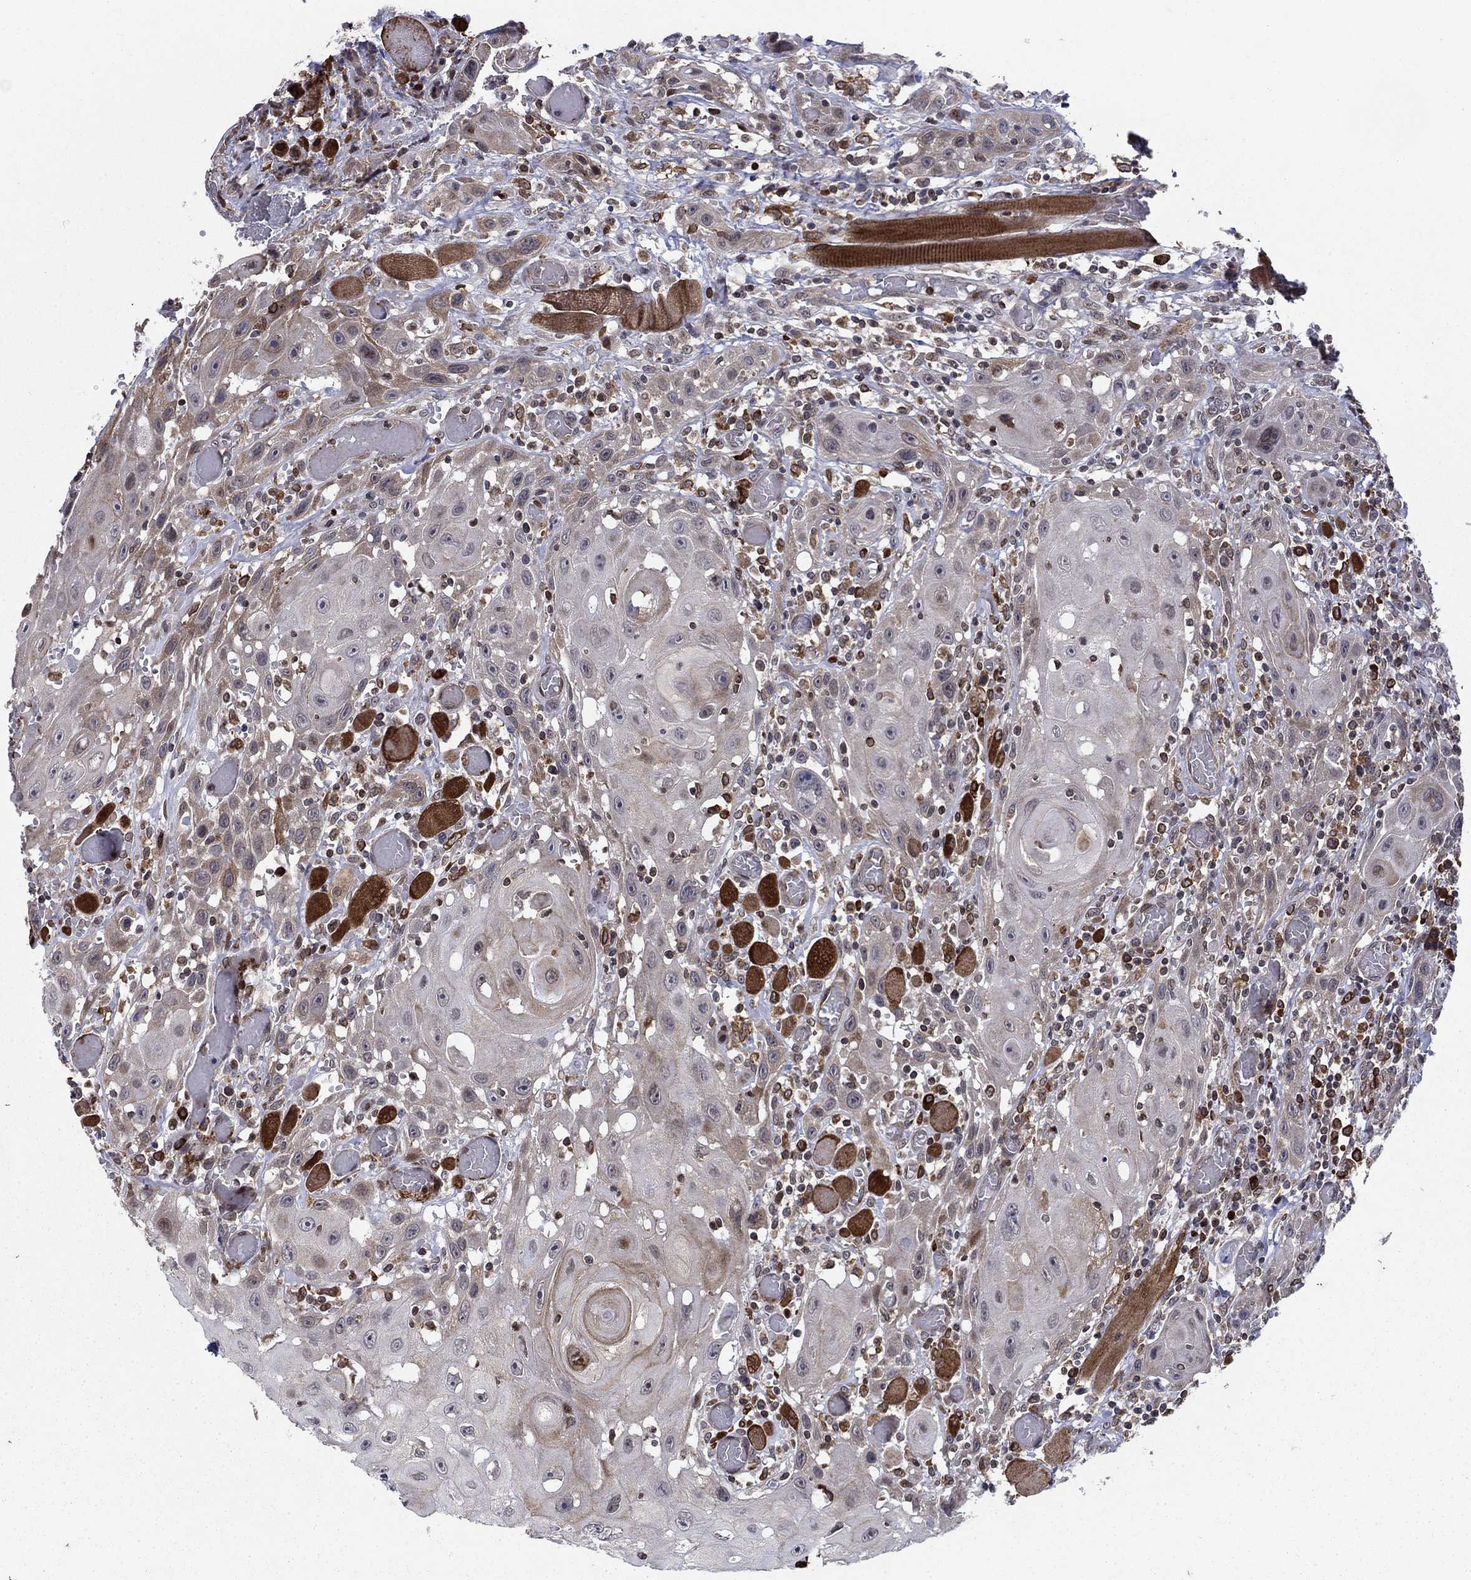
{"staining": {"intensity": "strong", "quantity": "<25%", "location": "cytoplasmic/membranous"}, "tissue": "head and neck cancer", "cell_type": "Tumor cells", "image_type": "cancer", "snomed": [{"axis": "morphology", "description": "Normal tissue, NOS"}, {"axis": "morphology", "description": "Squamous cell carcinoma, NOS"}, {"axis": "topography", "description": "Oral tissue"}, {"axis": "topography", "description": "Head-Neck"}], "caption": "A brown stain labels strong cytoplasmic/membranous staining of a protein in squamous cell carcinoma (head and neck) tumor cells.", "gene": "DHRS7", "patient": {"sex": "male", "age": 71}}